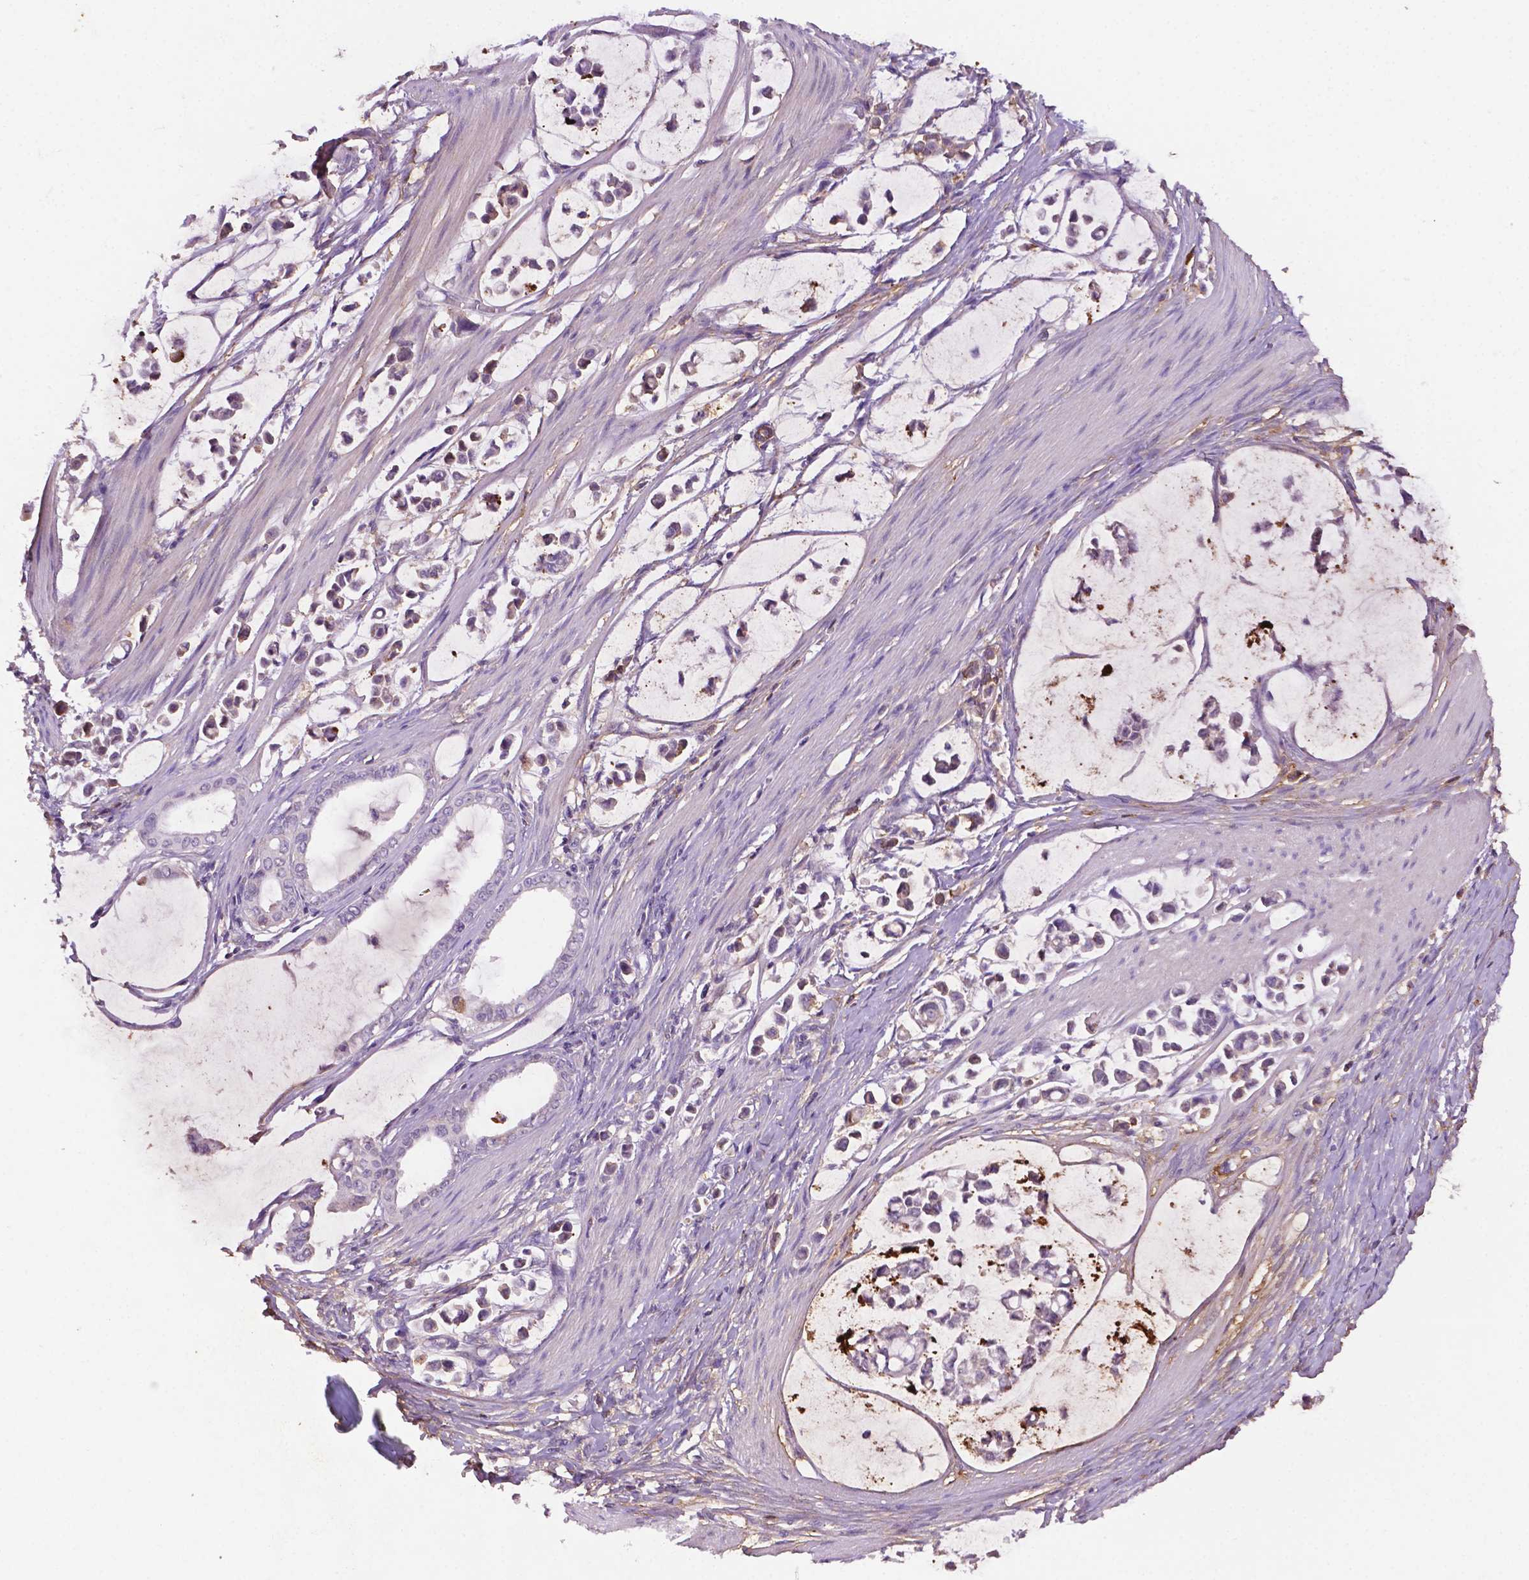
{"staining": {"intensity": "moderate", "quantity": "<25%", "location": "cytoplasmic/membranous"}, "tissue": "stomach cancer", "cell_type": "Tumor cells", "image_type": "cancer", "snomed": [{"axis": "morphology", "description": "Adenocarcinoma, NOS"}, {"axis": "topography", "description": "Stomach"}], "caption": "A photomicrograph of human adenocarcinoma (stomach) stained for a protein shows moderate cytoplasmic/membranous brown staining in tumor cells. The protein of interest is stained brown, and the nuclei are stained in blue (DAB (3,3'-diaminobenzidine) IHC with brightfield microscopy, high magnification).", "gene": "FBLN1", "patient": {"sex": "male", "age": 82}}